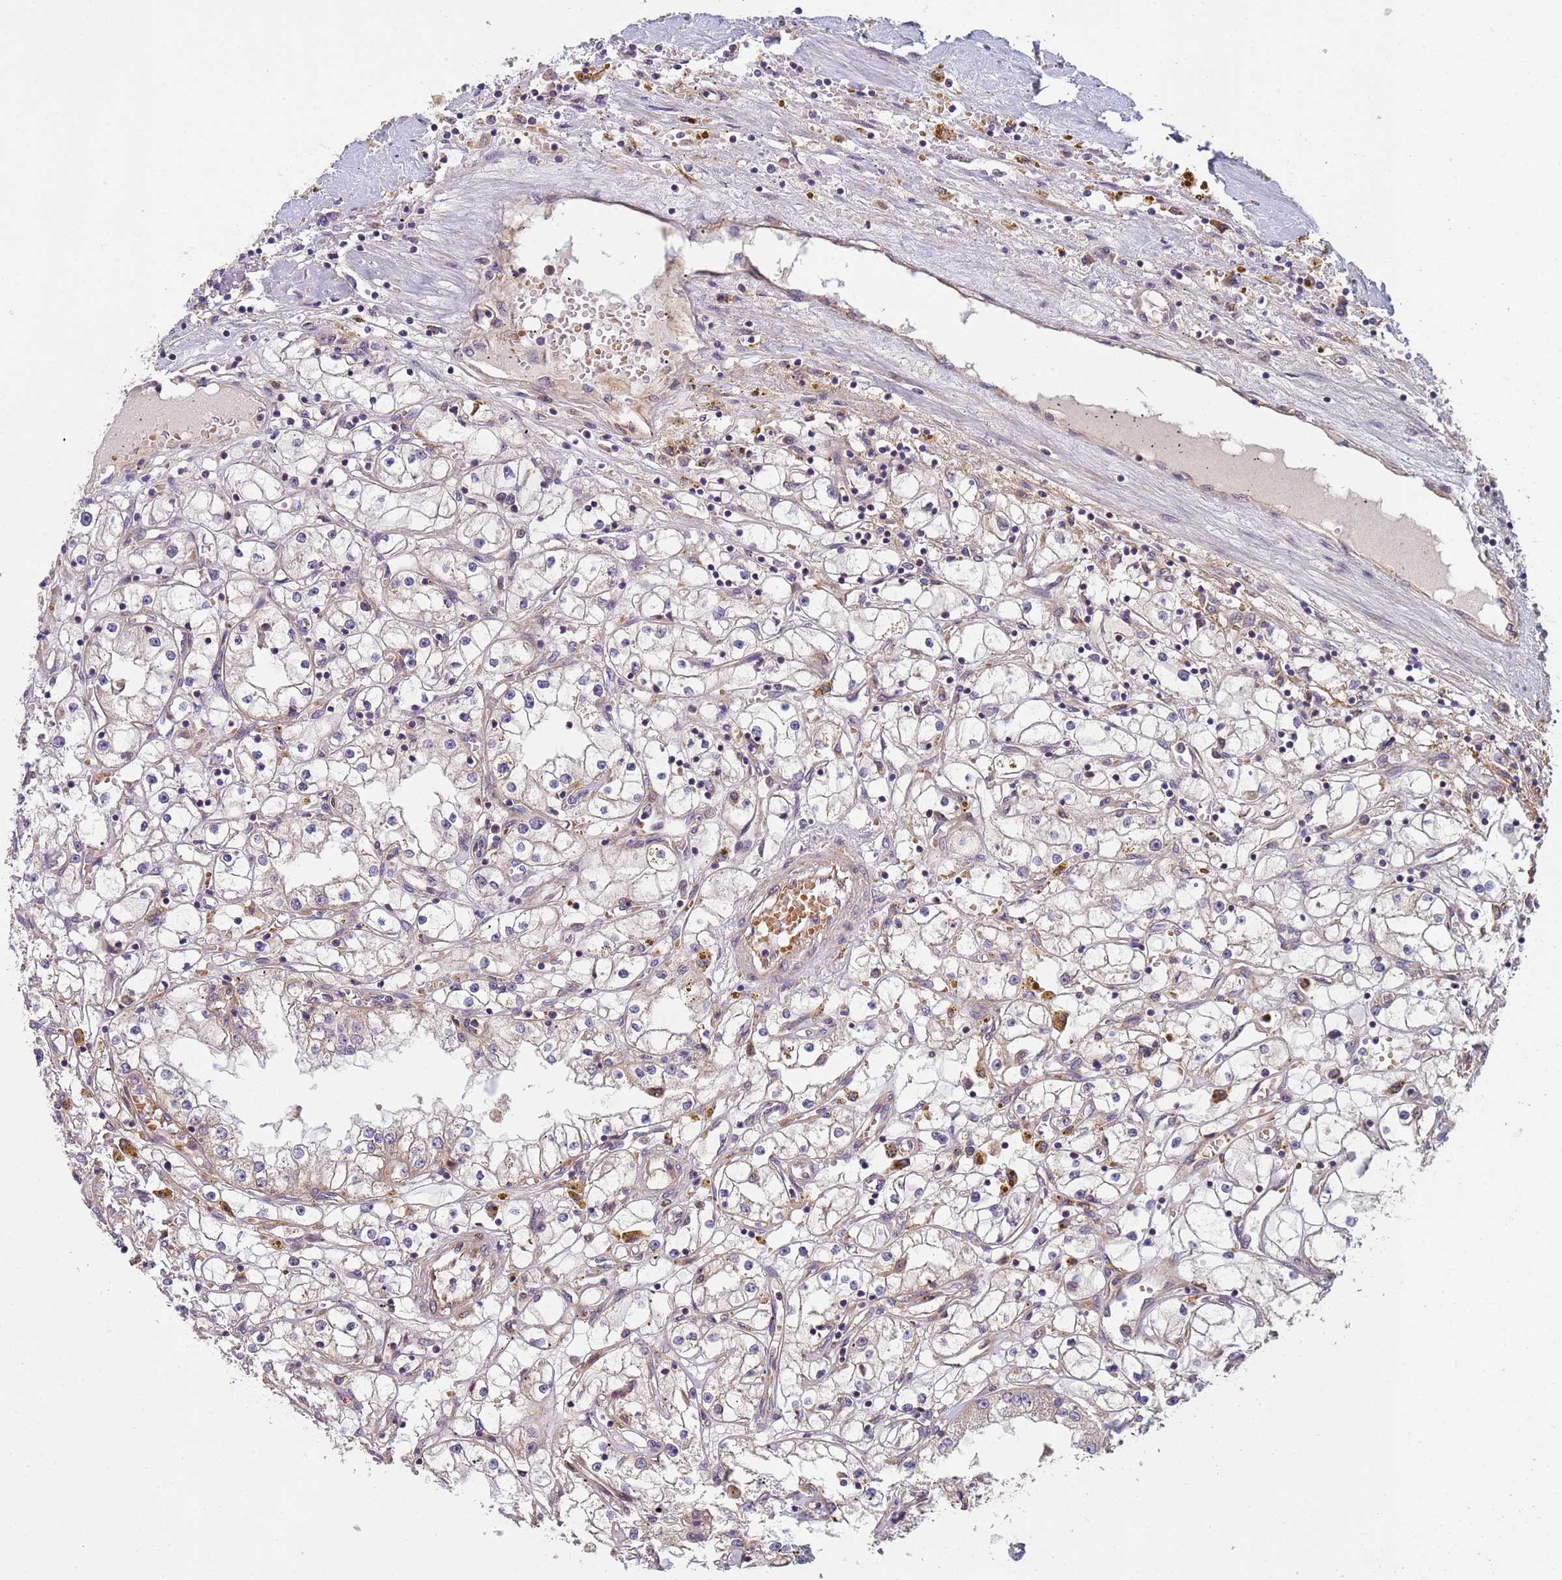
{"staining": {"intensity": "weak", "quantity": "<25%", "location": "cytoplasmic/membranous"}, "tissue": "renal cancer", "cell_type": "Tumor cells", "image_type": "cancer", "snomed": [{"axis": "morphology", "description": "Adenocarcinoma, NOS"}, {"axis": "topography", "description": "Kidney"}], "caption": "IHC histopathology image of adenocarcinoma (renal) stained for a protein (brown), which shows no expression in tumor cells. The staining was performed using DAB (3,3'-diaminobenzidine) to visualize the protein expression in brown, while the nuclei were stained in blue with hematoxylin (Magnification: 20x).", "gene": "RAB10", "patient": {"sex": "male", "age": 56}}